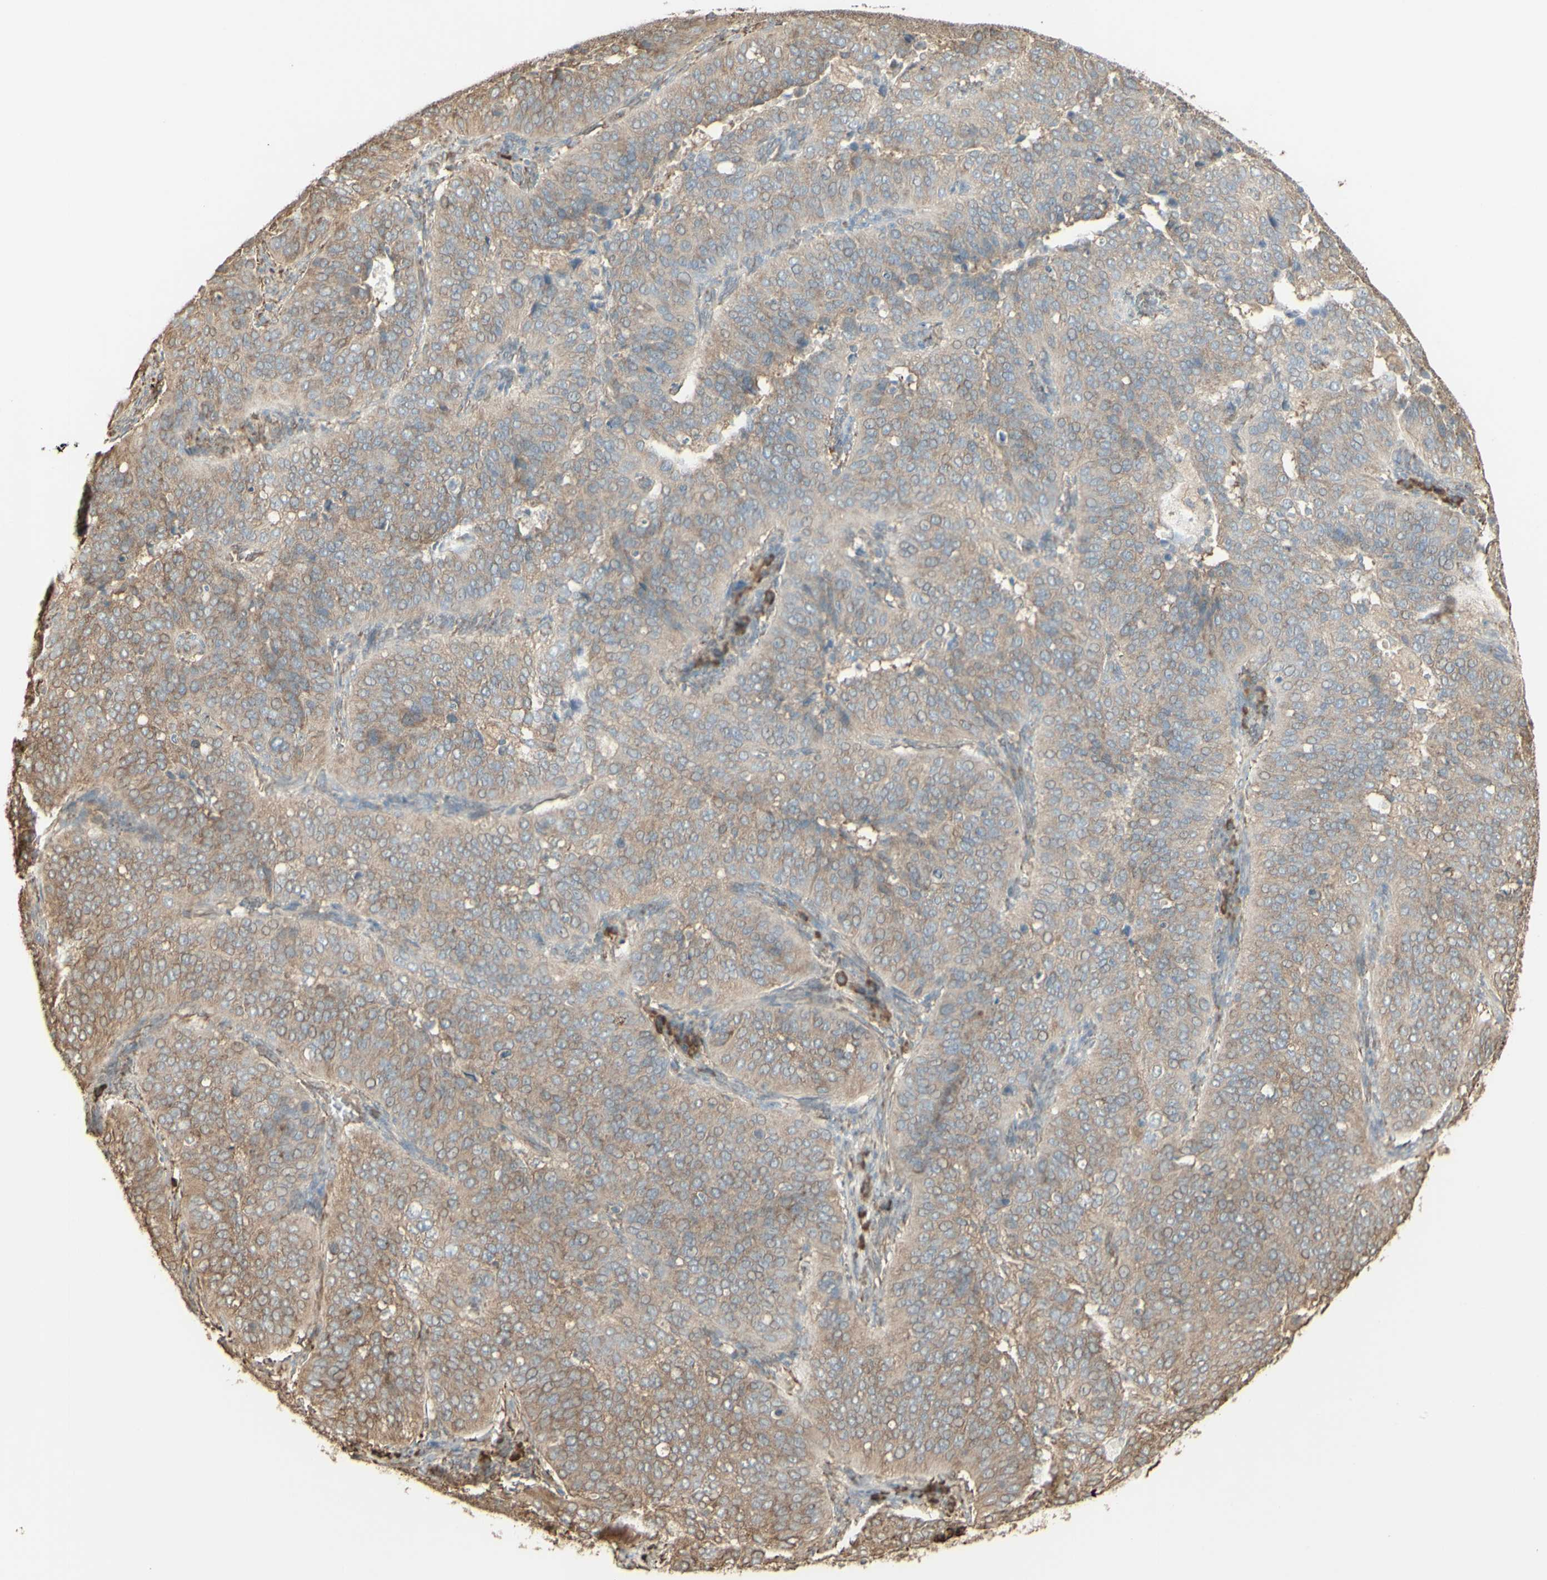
{"staining": {"intensity": "weak", "quantity": "<25%", "location": "cytoplasmic/membranous"}, "tissue": "cervical cancer", "cell_type": "Tumor cells", "image_type": "cancer", "snomed": [{"axis": "morphology", "description": "Normal tissue, NOS"}, {"axis": "morphology", "description": "Squamous cell carcinoma, NOS"}, {"axis": "topography", "description": "Cervix"}], "caption": "DAB (3,3'-diaminobenzidine) immunohistochemical staining of human cervical cancer (squamous cell carcinoma) displays no significant positivity in tumor cells. (DAB (3,3'-diaminobenzidine) immunohistochemistry (IHC), high magnification).", "gene": "EEF1B2", "patient": {"sex": "female", "age": 39}}